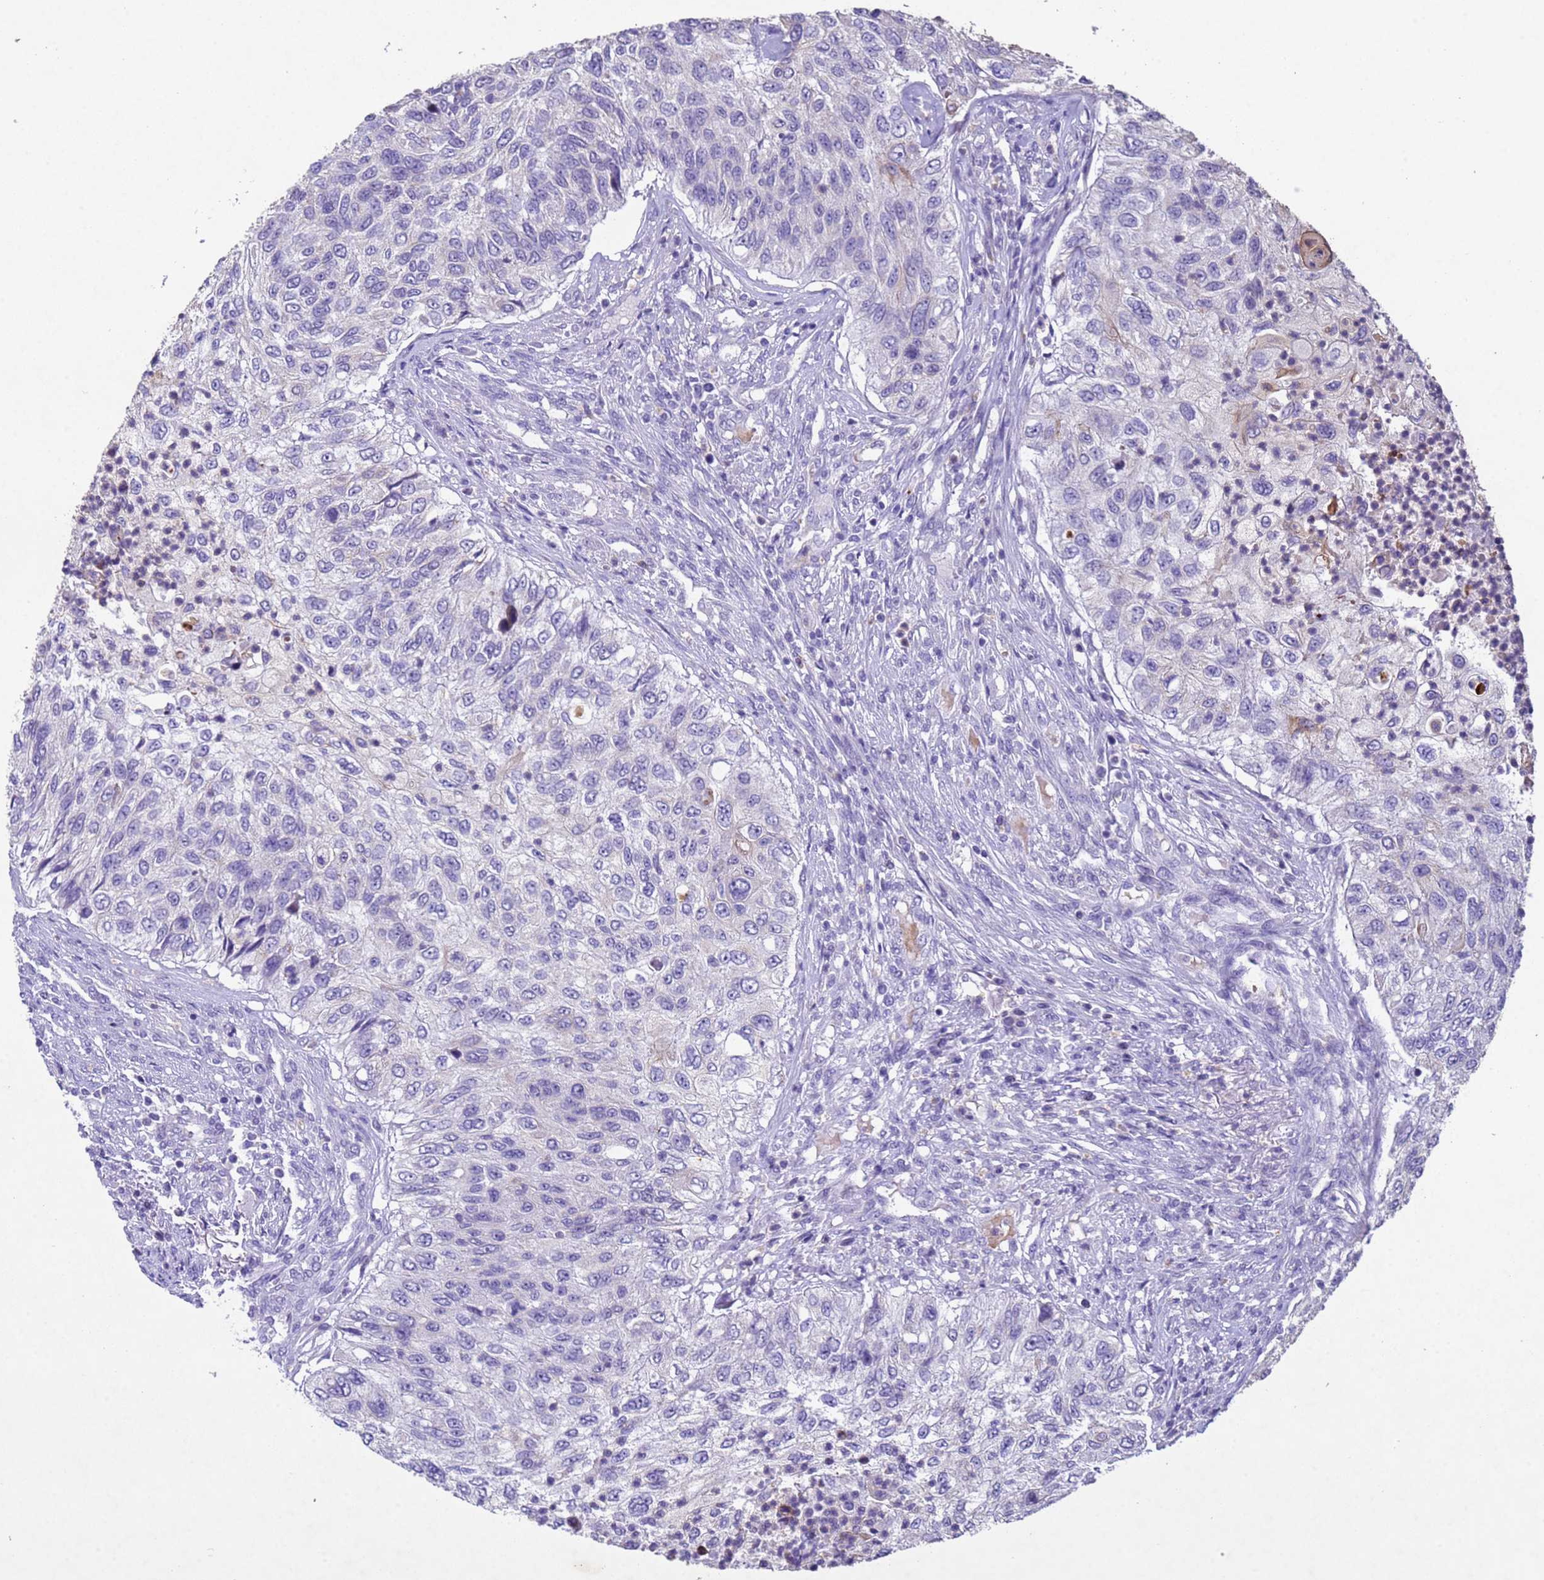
{"staining": {"intensity": "negative", "quantity": "none", "location": "none"}, "tissue": "urothelial cancer", "cell_type": "Tumor cells", "image_type": "cancer", "snomed": [{"axis": "morphology", "description": "Urothelial carcinoma, High grade"}, {"axis": "topography", "description": "Urinary bladder"}], "caption": "An immunohistochemistry image of urothelial carcinoma (high-grade) is shown. There is no staining in tumor cells of urothelial carcinoma (high-grade).", "gene": "NLRP11", "patient": {"sex": "female", "age": 60}}